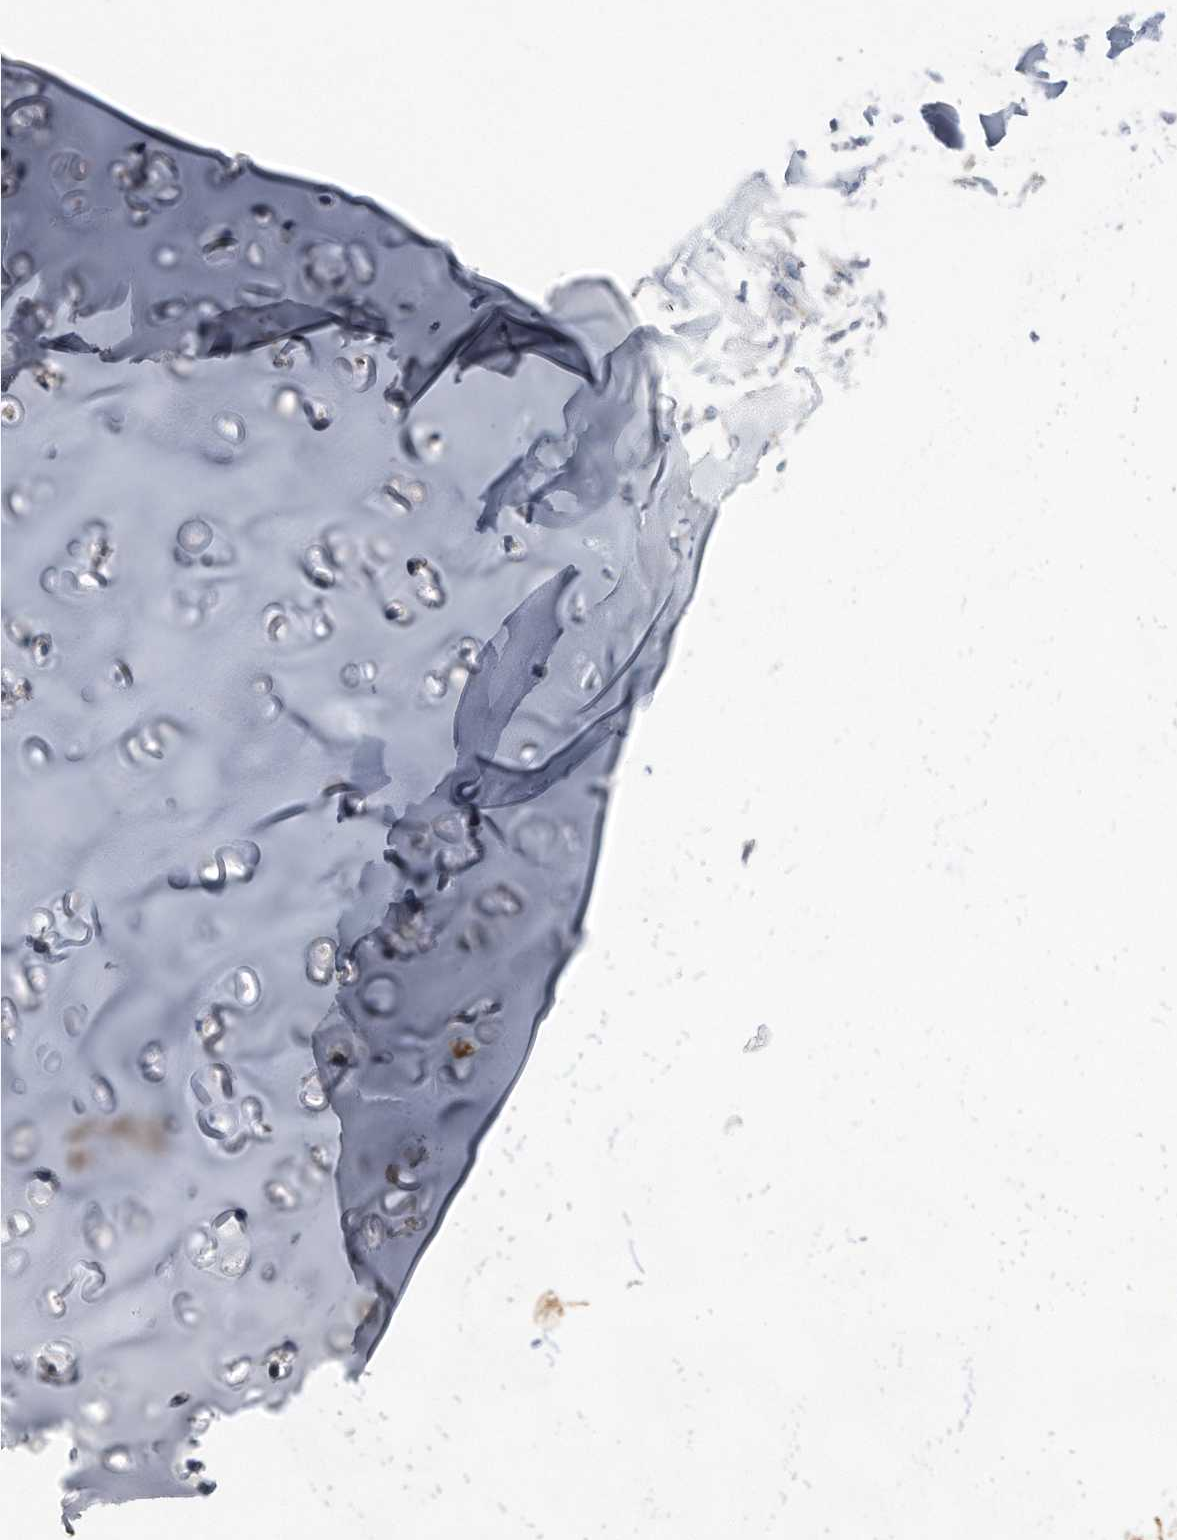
{"staining": {"intensity": "weak", "quantity": ">75%", "location": "cytoplasmic/membranous"}, "tissue": "adipose tissue", "cell_type": "Adipocytes", "image_type": "normal", "snomed": [{"axis": "morphology", "description": "Normal tissue, NOS"}, {"axis": "morphology", "description": "Basal cell carcinoma"}, {"axis": "topography", "description": "Cartilage tissue"}, {"axis": "topography", "description": "Nasopharynx"}, {"axis": "topography", "description": "Oral tissue"}], "caption": "Immunohistochemical staining of unremarkable human adipose tissue shows >75% levels of weak cytoplasmic/membranous protein expression in about >75% of adipocytes. Ihc stains the protein of interest in brown and the nuclei are stained blue.", "gene": "YRDC", "patient": {"sex": "female", "age": 77}}